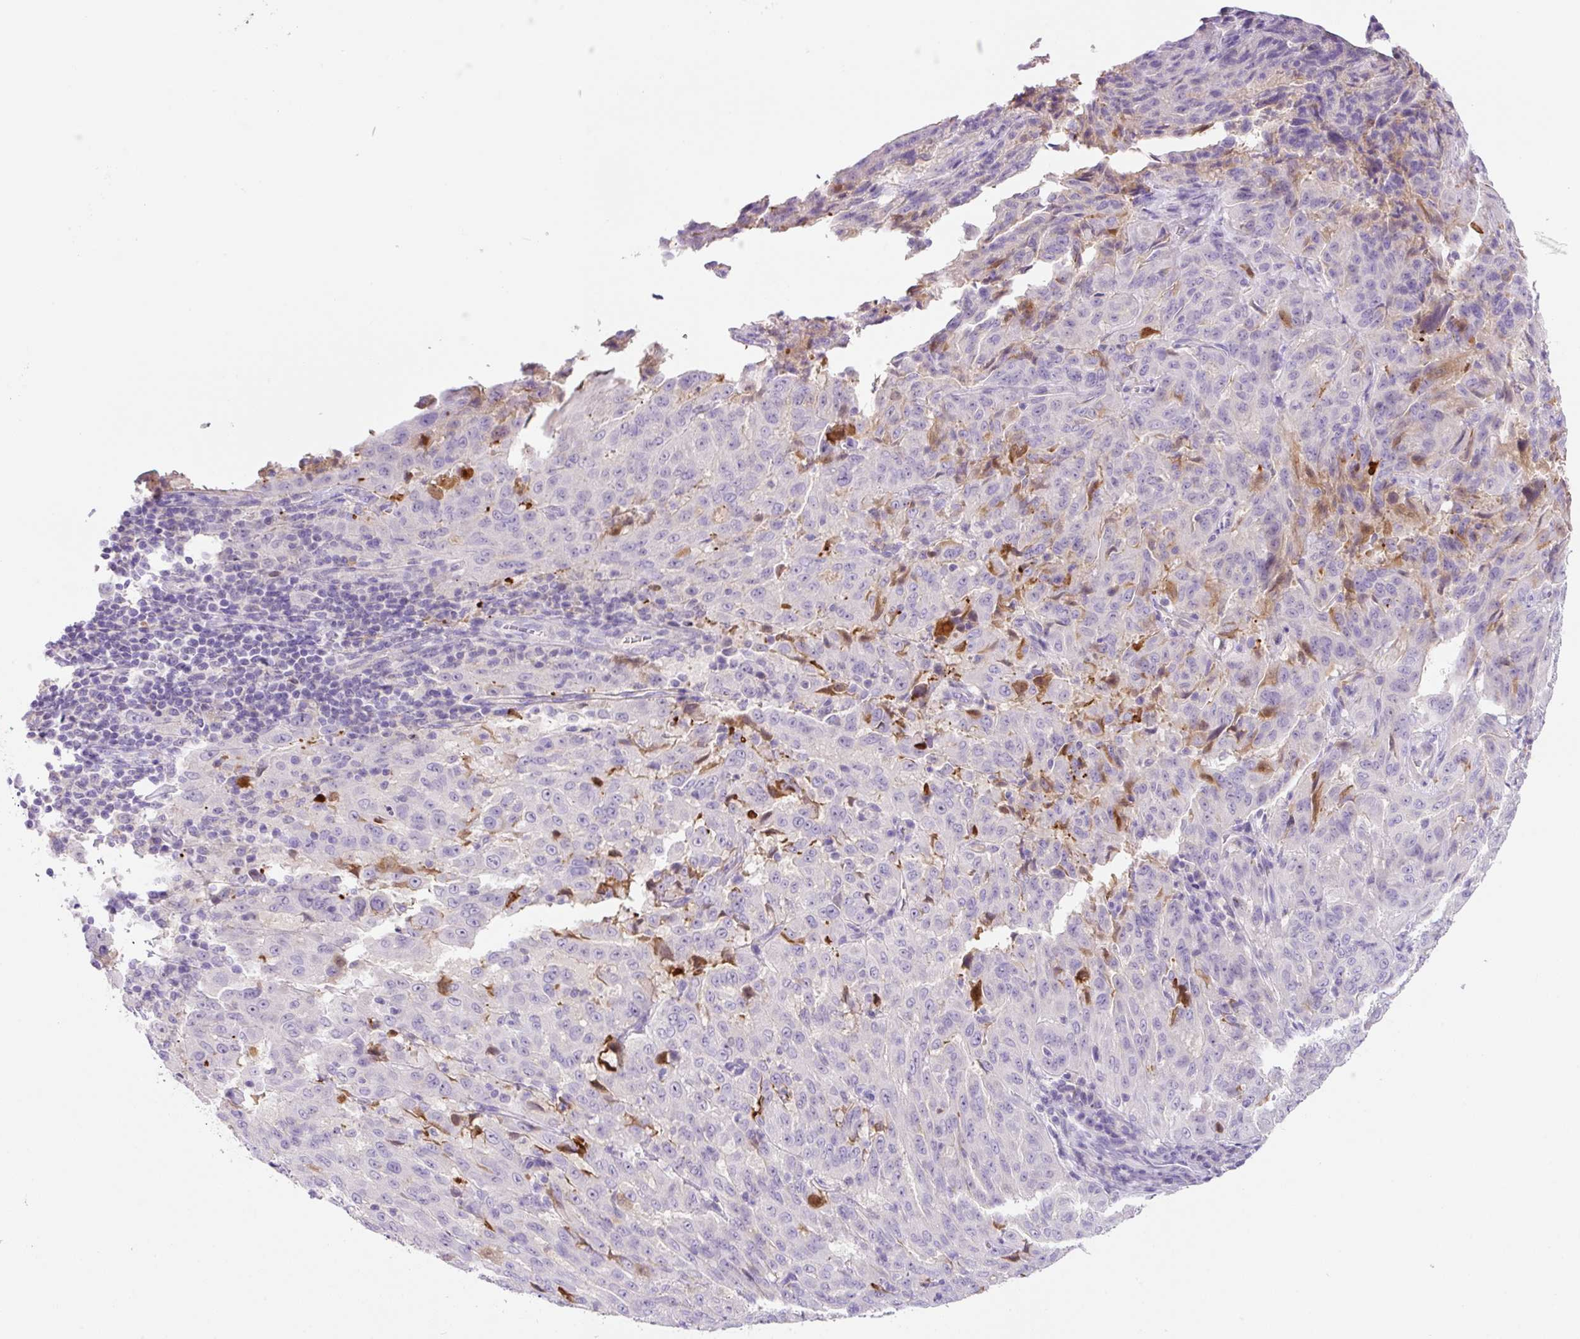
{"staining": {"intensity": "negative", "quantity": "none", "location": "none"}, "tissue": "pancreatic cancer", "cell_type": "Tumor cells", "image_type": "cancer", "snomed": [{"axis": "morphology", "description": "Adenocarcinoma, NOS"}, {"axis": "topography", "description": "Pancreas"}], "caption": "Immunohistochemical staining of adenocarcinoma (pancreatic) displays no significant expression in tumor cells.", "gene": "NDST3", "patient": {"sex": "male", "age": 63}}